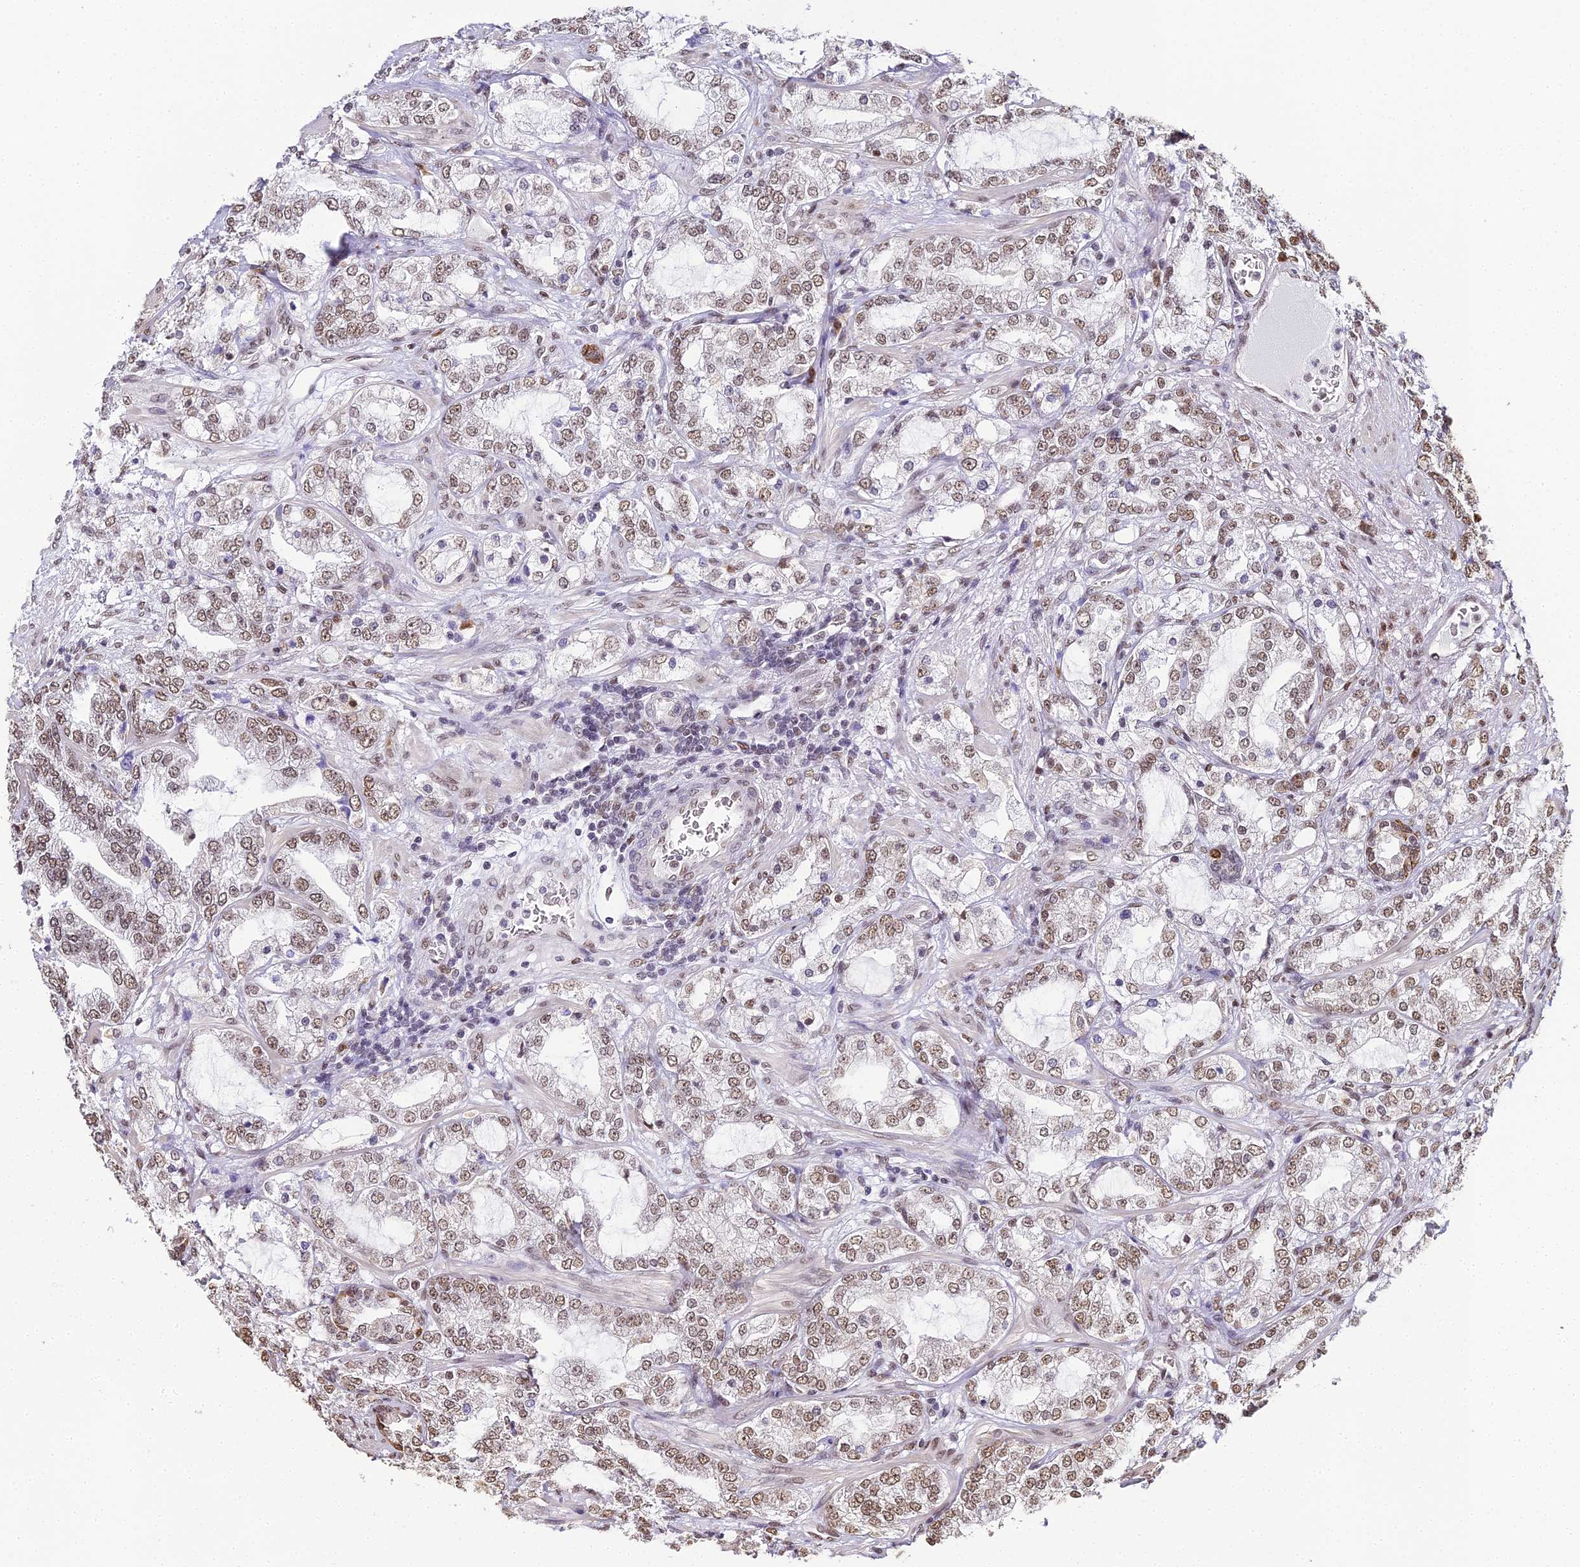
{"staining": {"intensity": "moderate", "quantity": ">75%", "location": "nuclear"}, "tissue": "prostate cancer", "cell_type": "Tumor cells", "image_type": "cancer", "snomed": [{"axis": "morphology", "description": "Adenocarcinoma, High grade"}, {"axis": "topography", "description": "Prostate"}], "caption": "The immunohistochemical stain highlights moderate nuclear expression in tumor cells of prostate adenocarcinoma (high-grade) tissue. (Brightfield microscopy of DAB IHC at high magnification).", "gene": "HNRNPA1", "patient": {"sex": "male", "age": 64}}